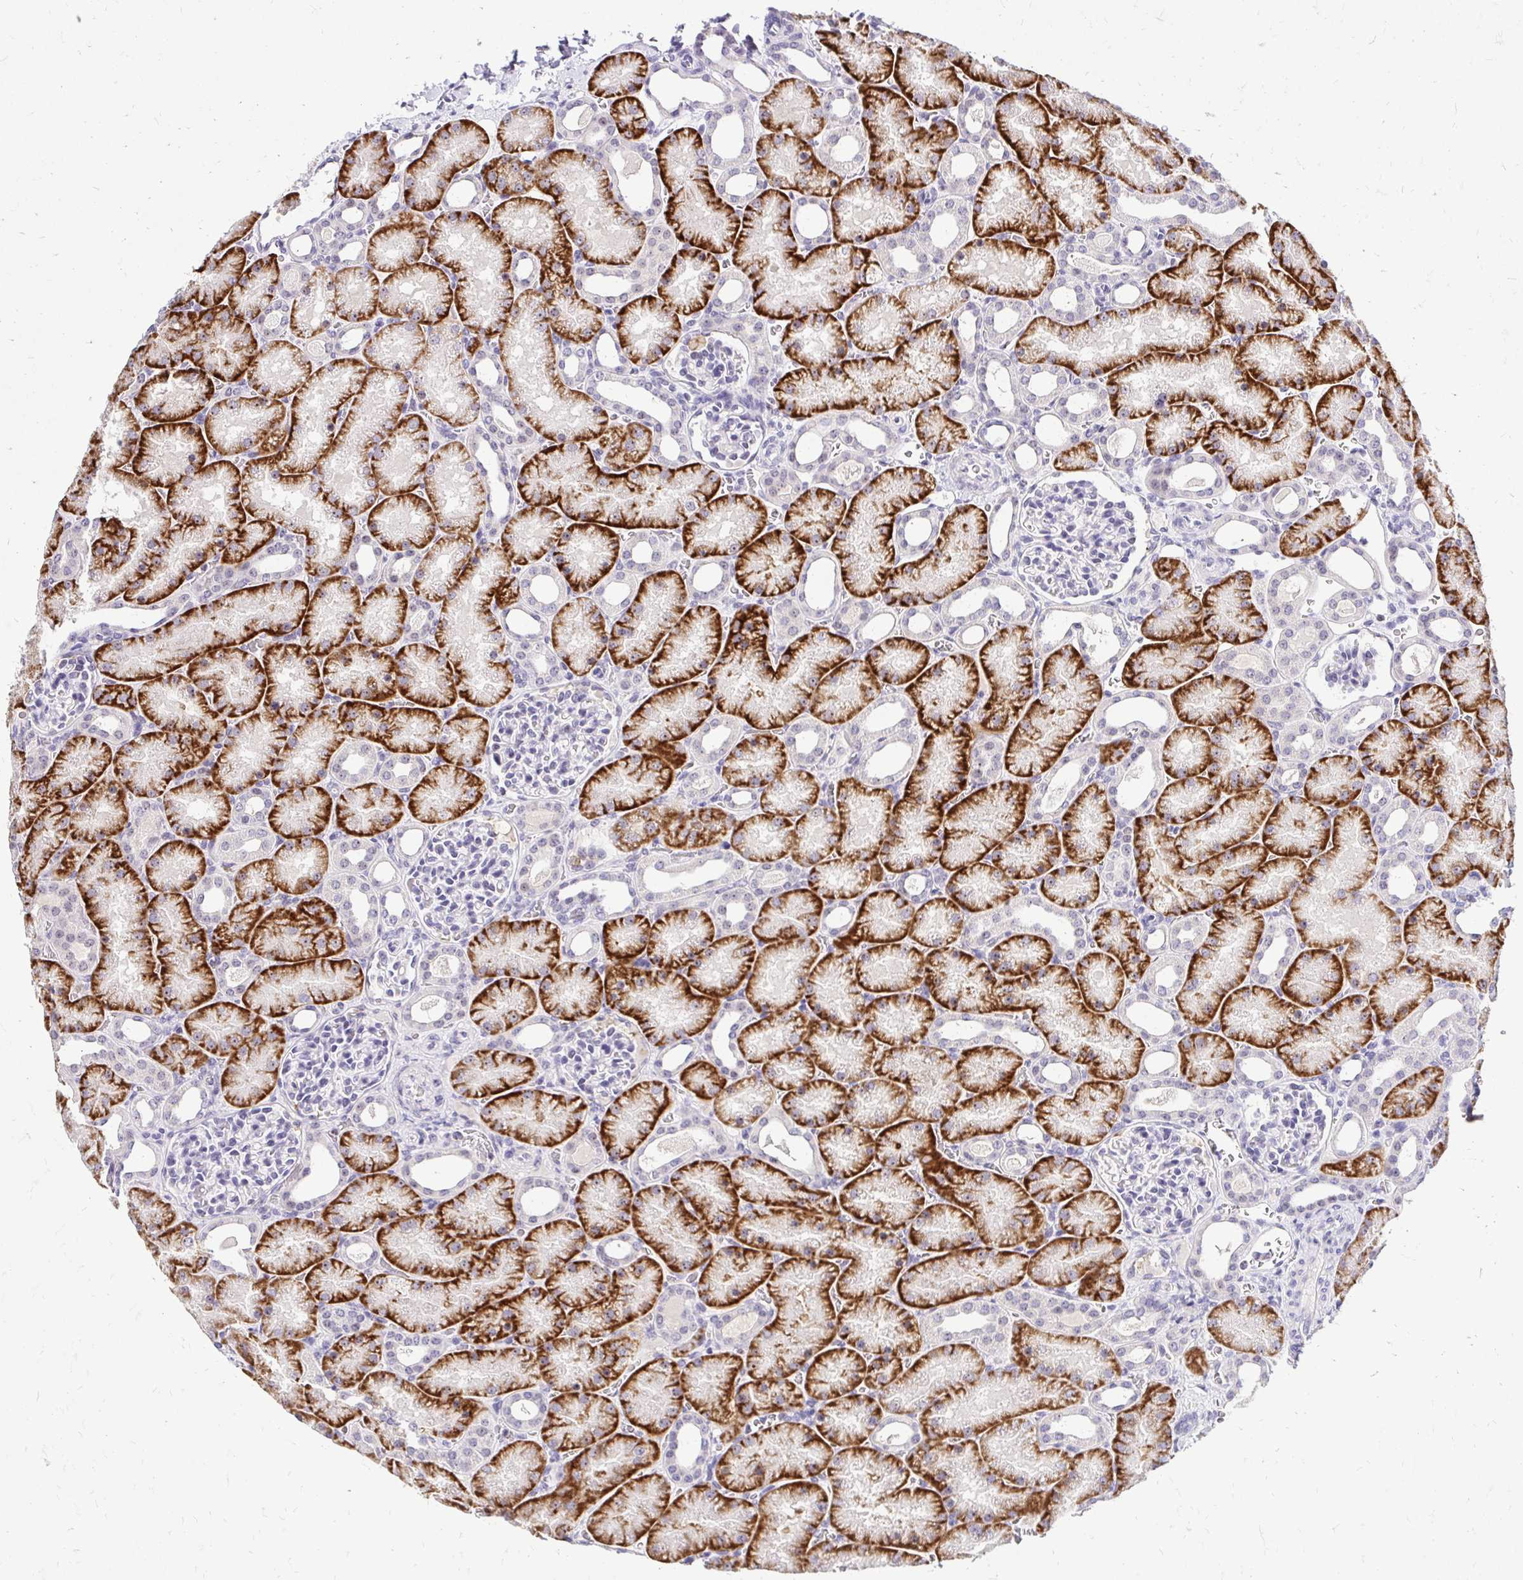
{"staining": {"intensity": "negative", "quantity": "none", "location": "none"}, "tissue": "kidney", "cell_type": "Cells in glomeruli", "image_type": "normal", "snomed": [{"axis": "morphology", "description": "Normal tissue, NOS"}, {"axis": "topography", "description": "Kidney"}], "caption": "IHC photomicrograph of unremarkable kidney stained for a protein (brown), which demonstrates no positivity in cells in glomeruli.", "gene": "NIFK", "patient": {"sex": "male", "age": 2}}